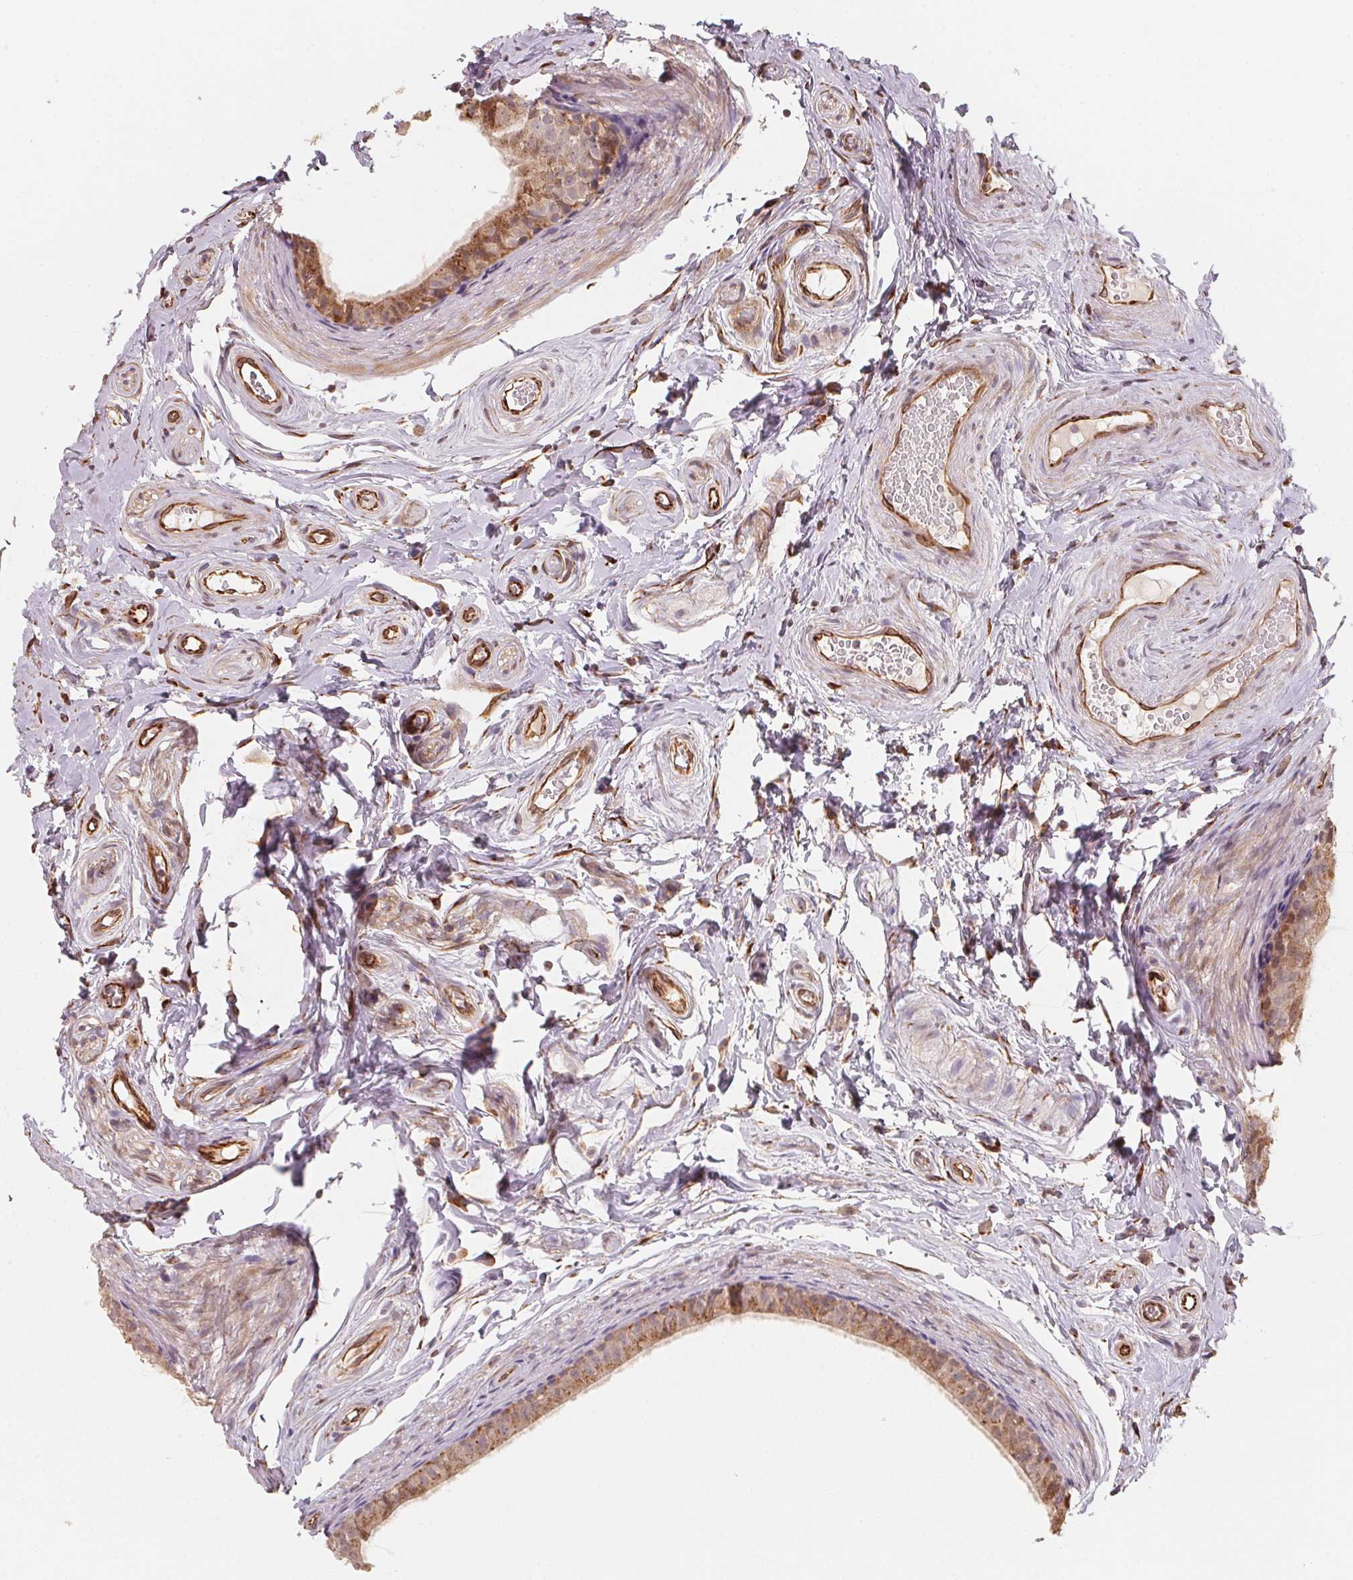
{"staining": {"intensity": "moderate", "quantity": ">75%", "location": "cytoplasmic/membranous"}, "tissue": "epididymis", "cell_type": "Glandular cells", "image_type": "normal", "snomed": [{"axis": "morphology", "description": "Normal tissue, NOS"}, {"axis": "topography", "description": "Epididymis"}], "caption": "Protein staining of benign epididymis displays moderate cytoplasmic/membranous staining in approximately >75% of glandular cells. The protein of interest is shown in brown color, while the nuclei are stained blue.", "gene": "TSPAN12", "patient": {"sex": "male", "age": 45}}